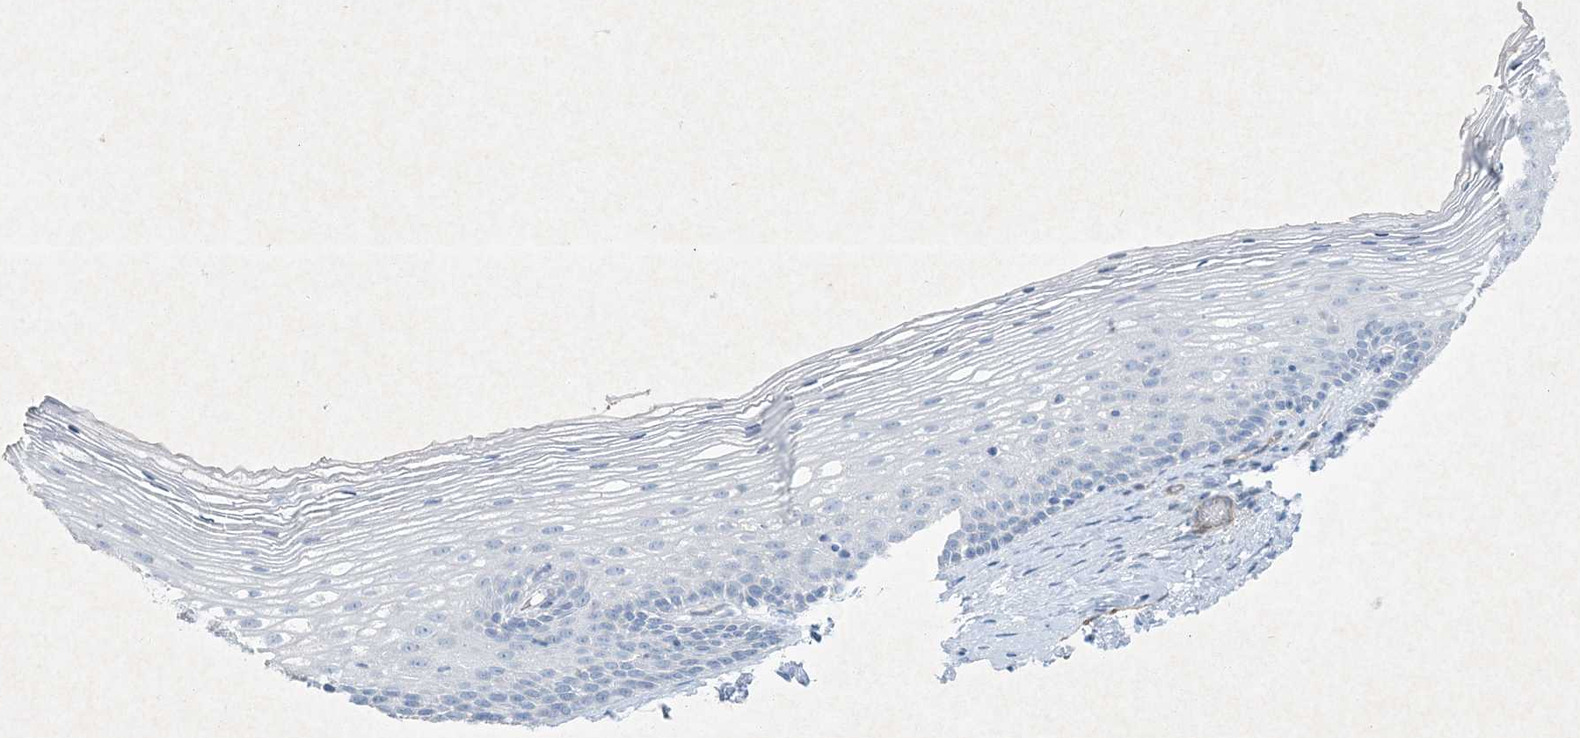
{"staining": {"intensity": "negative", "quantity": "none", "location": "none"}, "tissue": "cervix", "cell_type": "Glandular cells", "image_type": "normal", "snomed": [{"axis": "morphology", "description": "Normal tissue, NOS"}, {"axis": "topography", "description": "Cervix"}], "caption": "Protein analysis of unremarkable cervix exhibits no significant staining in glandular cells.", "gene": "PGM5", "patient": {"sex": "female", "age": 33}}